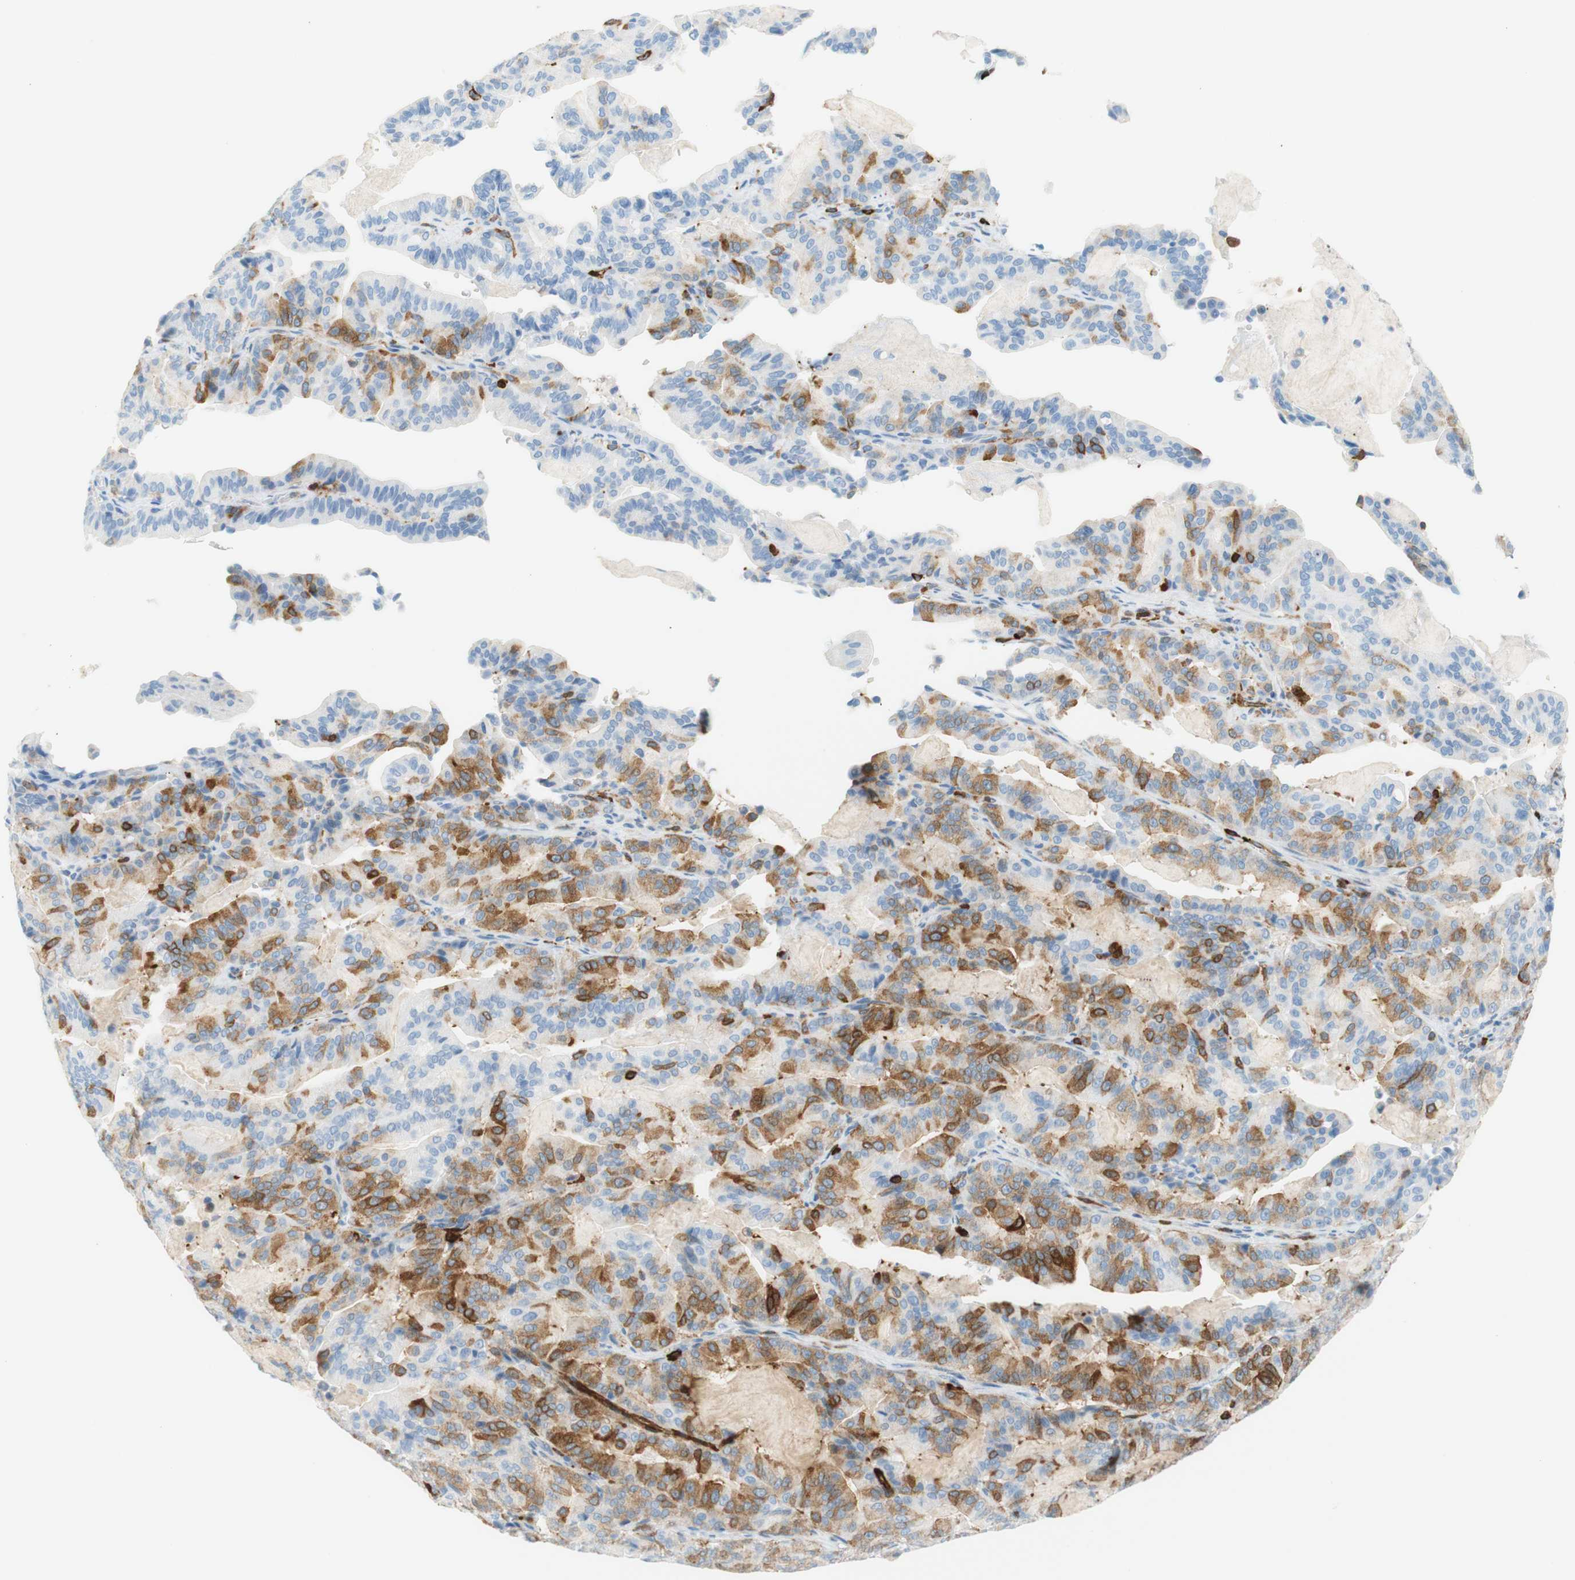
{"staining": {"intensity": "moderate", "quantity": "25%-75%", "location": "cytoplasmic/membranous"}, "tissue": "pancreatic cancer", "cell_type": "Tumor cells", "image_type": "cancer", "snomed": [{"axis": "morphology", "description": "Adenocarcinoma, NOS"}, {"axis": "topography", "description": "Pancreas"}], "caption": "Moderate cytoplasmic/membranous positivity for a protein is seen in approximately 25%-75% of tumor cells of pancreatic cancer using immunohistochemistry.", "gene": "STMN1", "patient": {"sex": "male", "age": 63}}